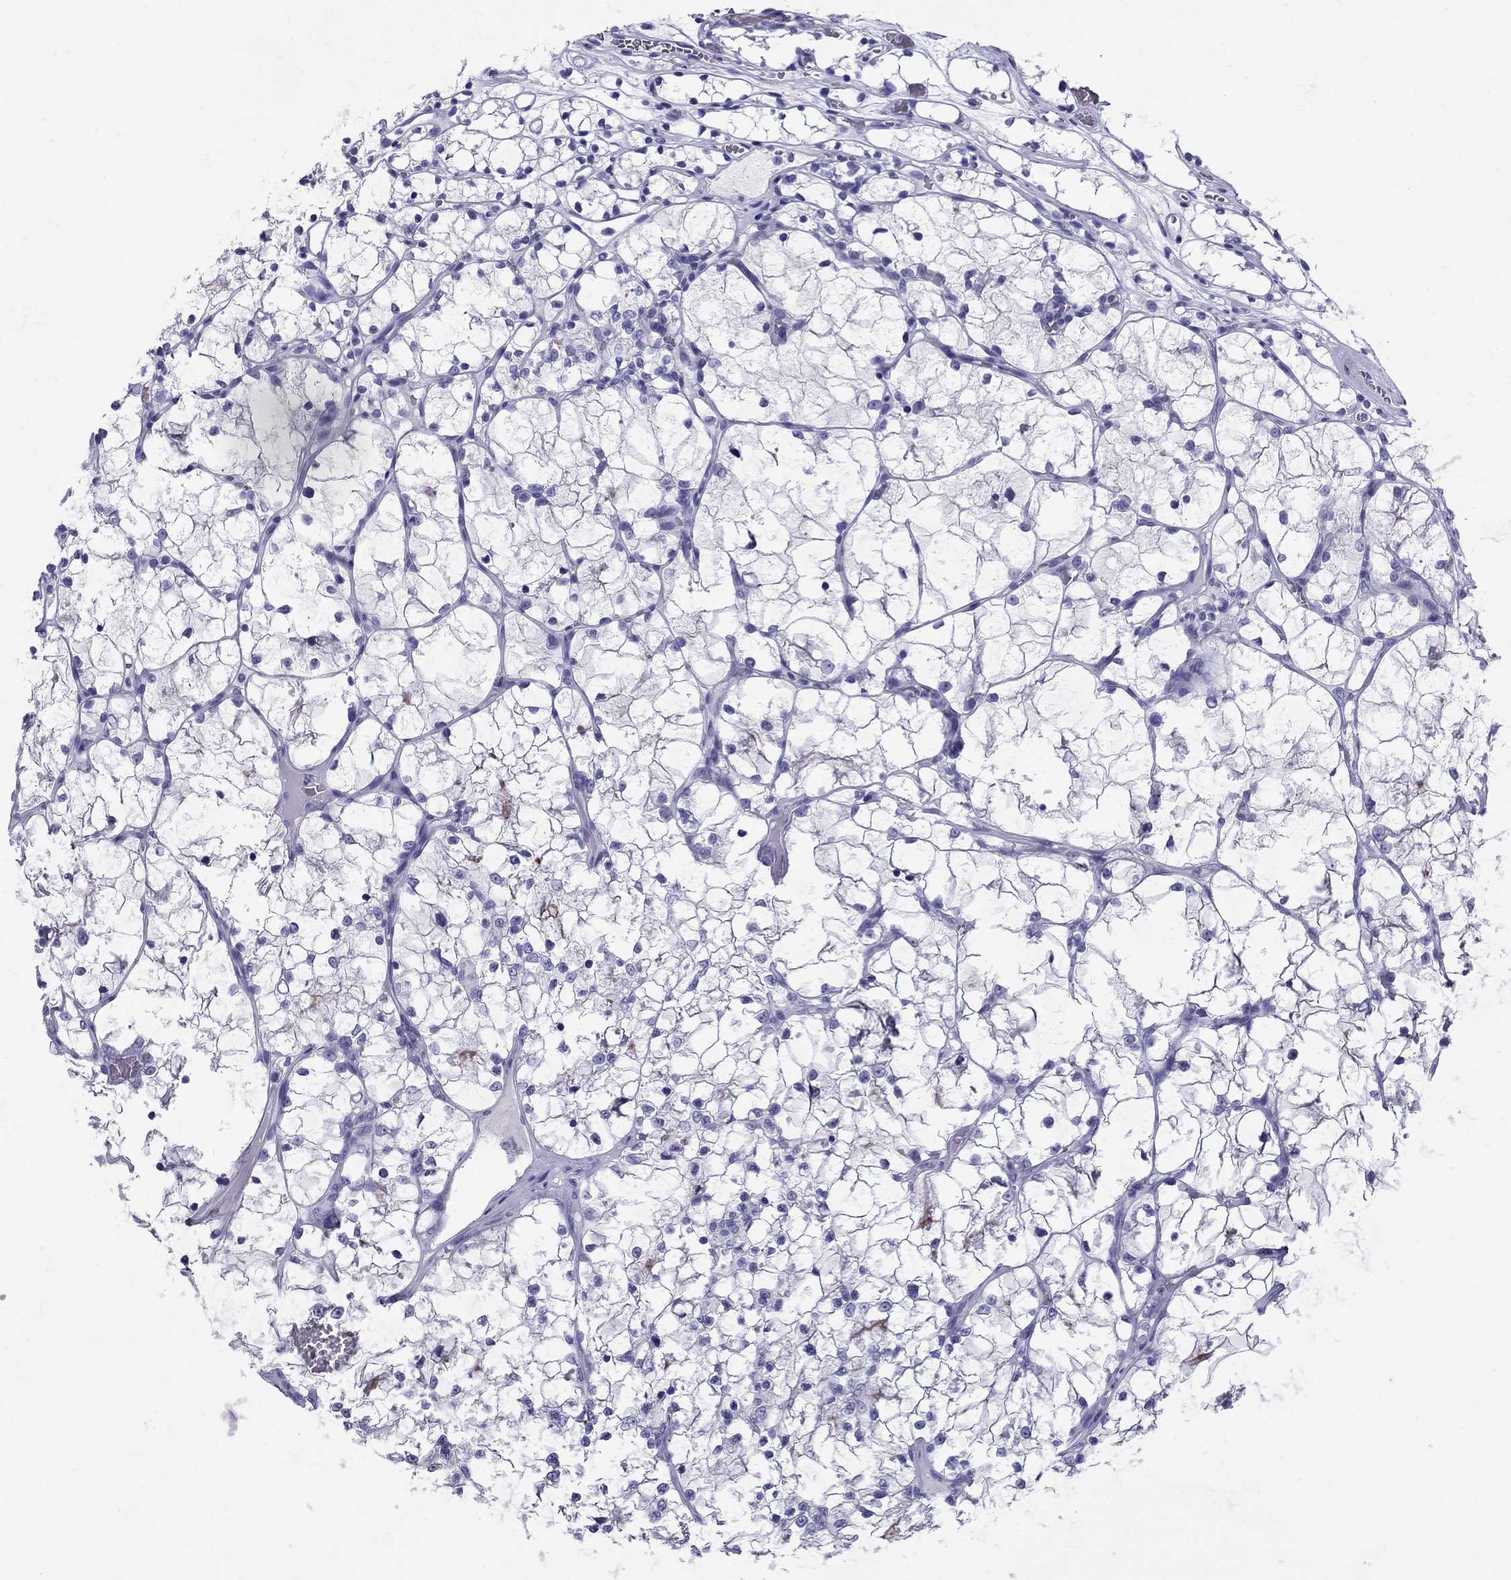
{"staining": {"intensity": "negative", "quantity": "none", "location": "none"}, "tissue": "renal cancer", "cell_type": "Tumor cells", "image_type": "cancer", "snomed": [{"axis": "morphology", "description": "Adenocarcinoma, NOS"}, {"axis": "topography", "description": "Kidney"}], "caption": "IHC micrograph of neoplastic tissue: renal cancer (adenocarcinoma) stained with DAB exhibits no significant protein expression in tumor cells. (DAB immunohistochemistry, high magnification).", "gene": "AVPR1B", "patient": {"sex": "female", "age": 69}}